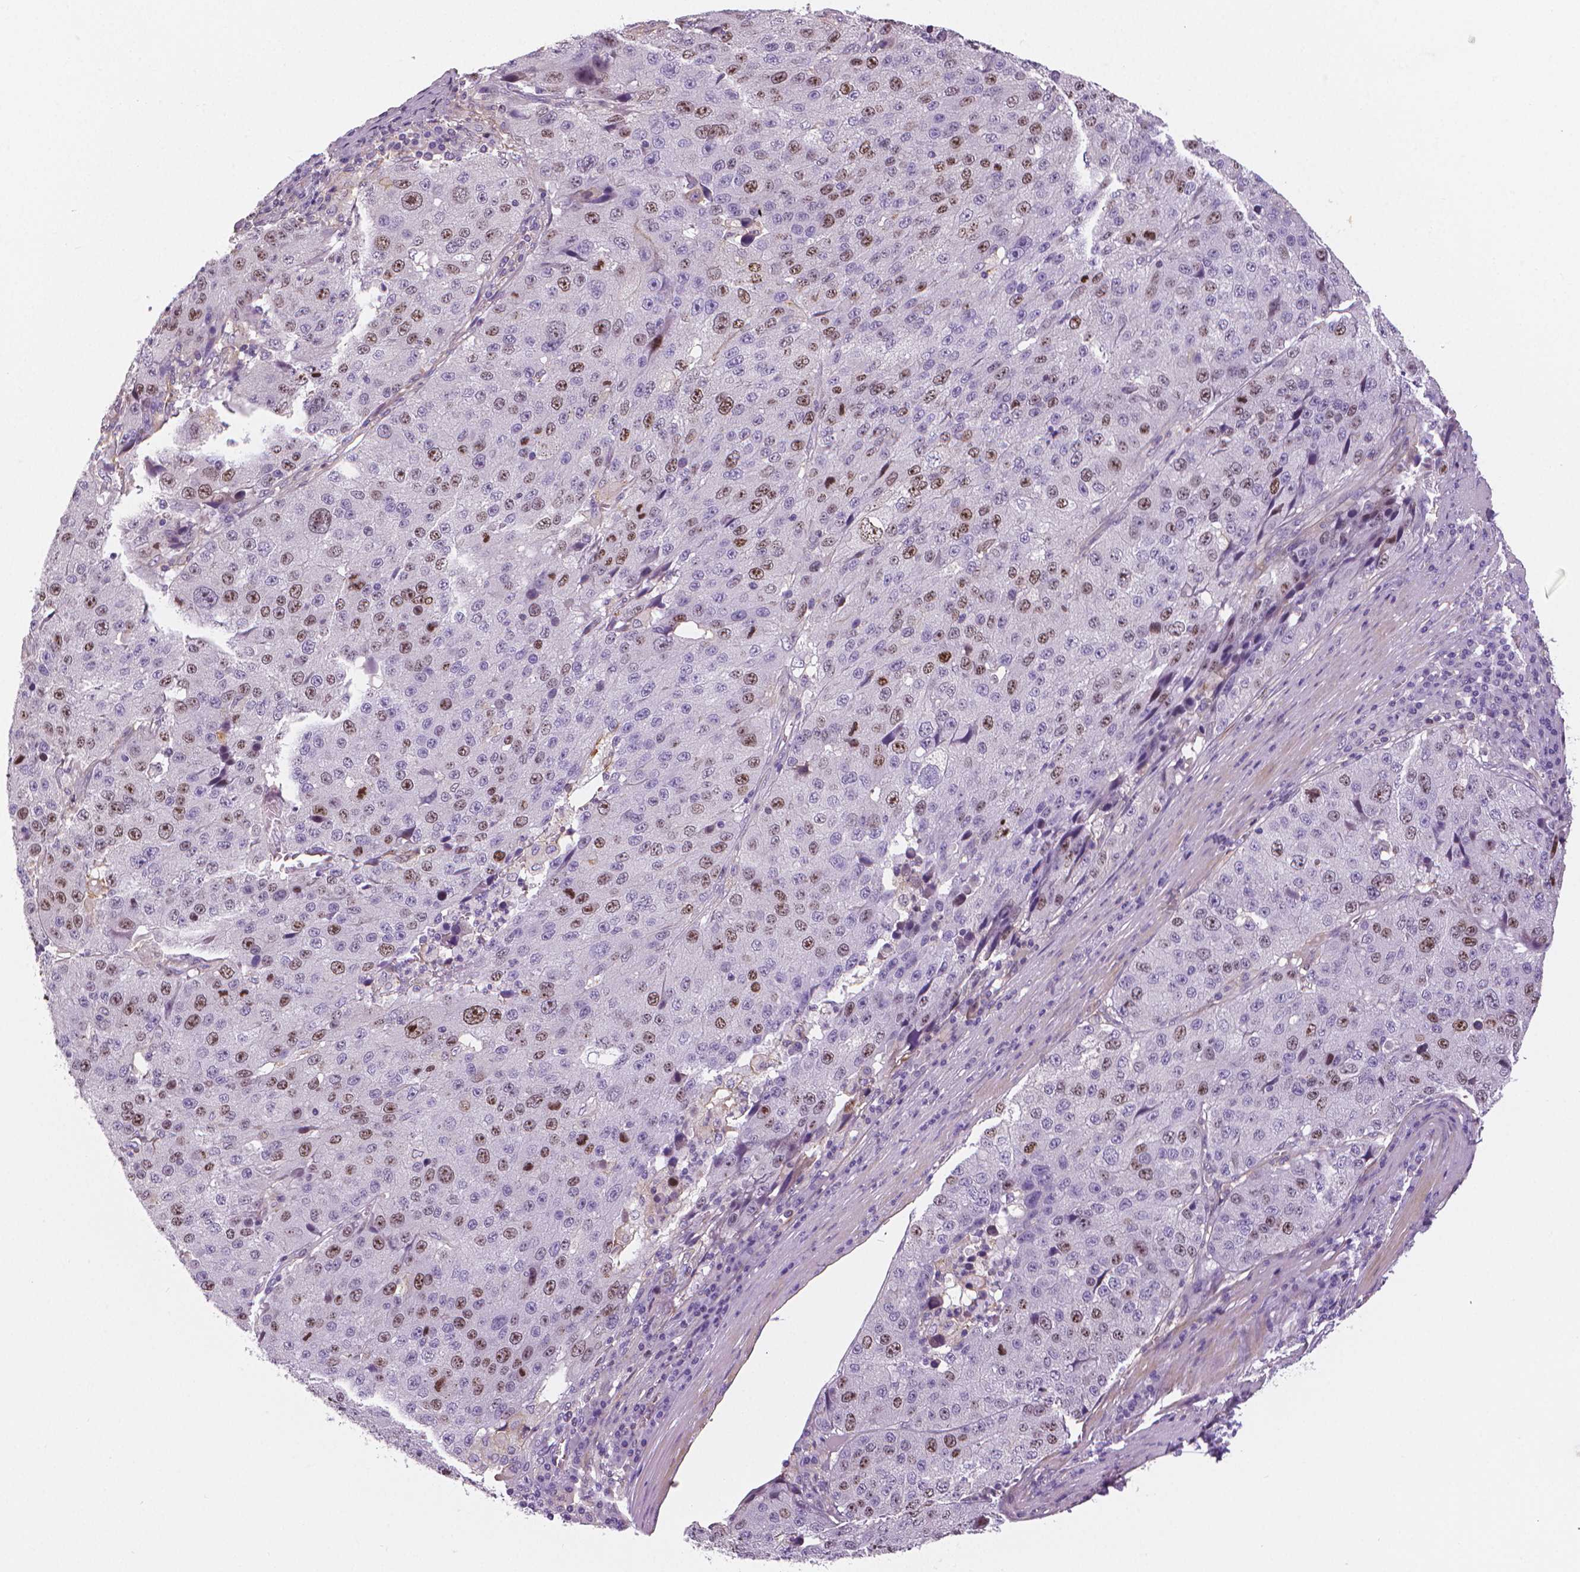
{"staining": {"intensity": "moderate", "quantity": "25%-75%", "location": "nuclear"}, "tissue": "stomach cancer", "cell_type": "Tumor cells", "image_type": "cancer", "snomed": [{"axis": "morphology", "description": "Adenocarcinoma, NOS"}, {"axis": "topography", "description": "Stomach"}], "caption": "Moderate nuclear protein positivity is appreciated in about 25%-75% of tumor cells in stomach cancer (adenocarcinoma).", "gene": "MKI67", "patient": {"sex": "male", "age": 71}}